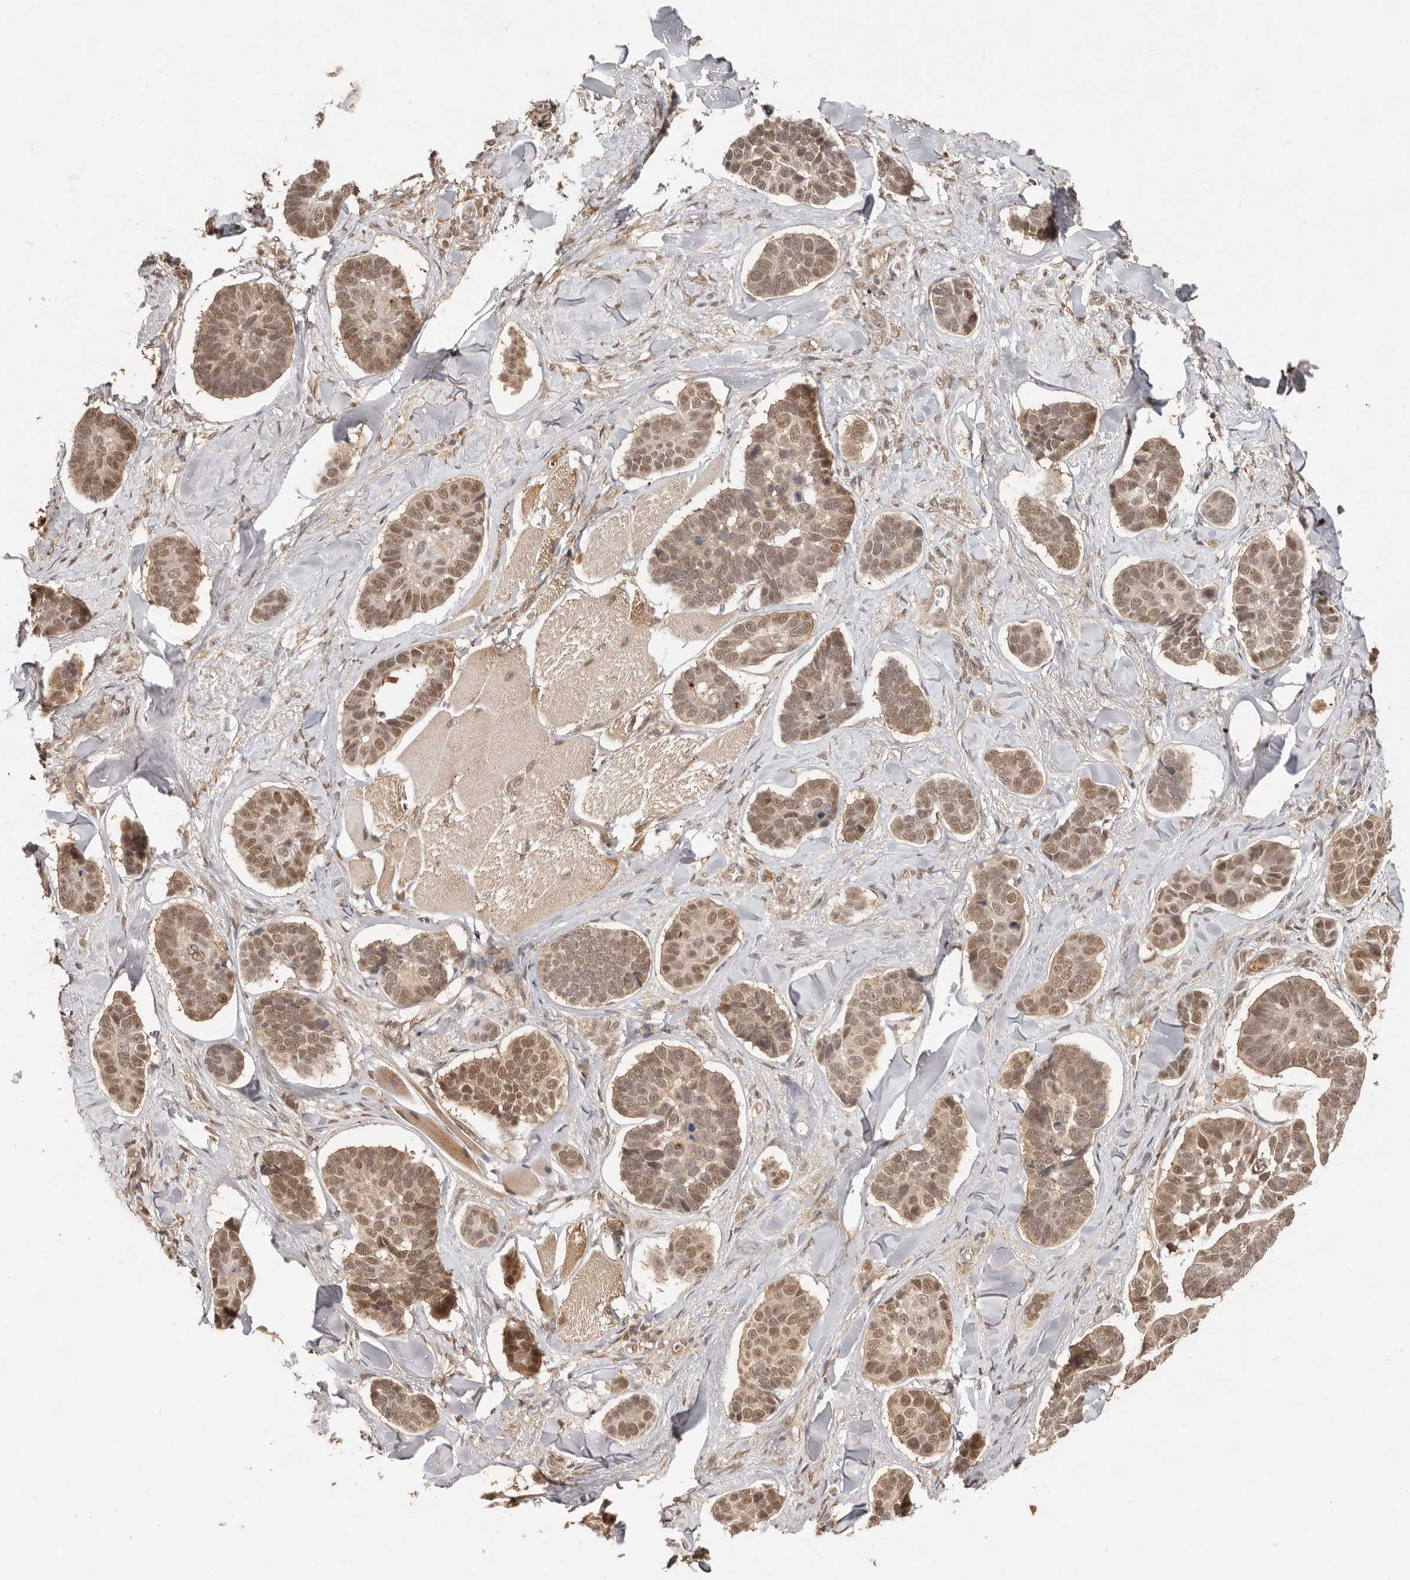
{"staining": {"intensity": "moderate", "quantity": ">75%", "location": "nuclear"}, "tissue": "skin cancer", "cell_type": "Tumor cells", "image_type": "cancer", "snomed": [{"axis": "morphology", "description": "Basal cell carcinoma"}, {"axis": "topography", "description": "Skin"}], "caption": "Protein staining displays moderate nuclear expression in approximately >75% of tumor cells in basal cell carcinoma (skin). (IHC, brightfield microscopy, high magnification).", "gene": "PSMA5", "patient": {"sex": "male", "age": 62}}